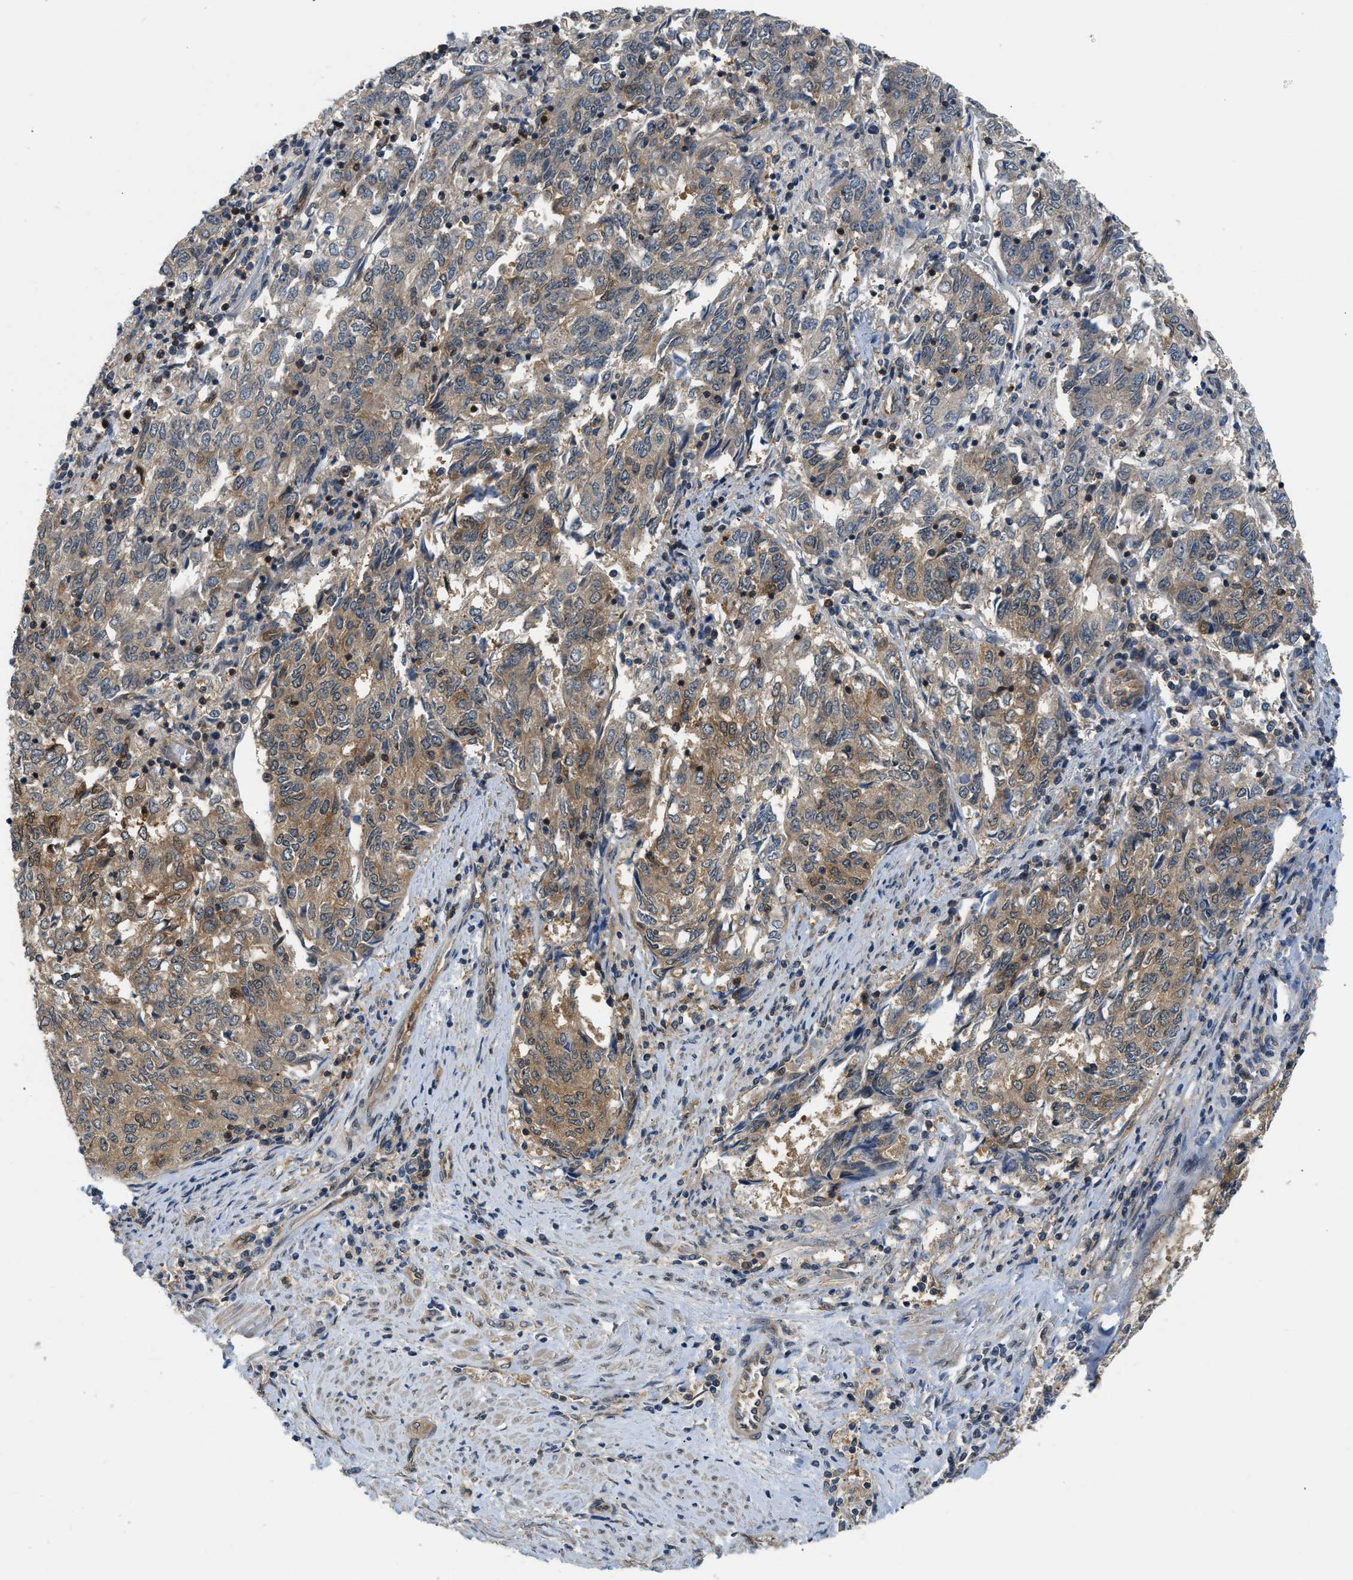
{"staining": {"intensity": "moderate", "quantity": ">75%", "location": "cytoplasmic/membranous"}, "tissue": "endometrial cancer", "cell_type": "Tumor cells", "image_type": "cancer", "snomed": [{"axis": "morphology", "description": "Adenocarcinoma, NOS"}, {"axis": "topography", "description": "Endometrium"}], "caption": "Immunohistochemistry (IHC) histopathology image of human endometrial cancer stained for a protein (brown), which shows medium levels of moderate cytoplasmic/membranous positivity in about >75% of tumor cells.", "gene": "EIF4EBP2", "patient": {"sex": "female", "age": 80}}